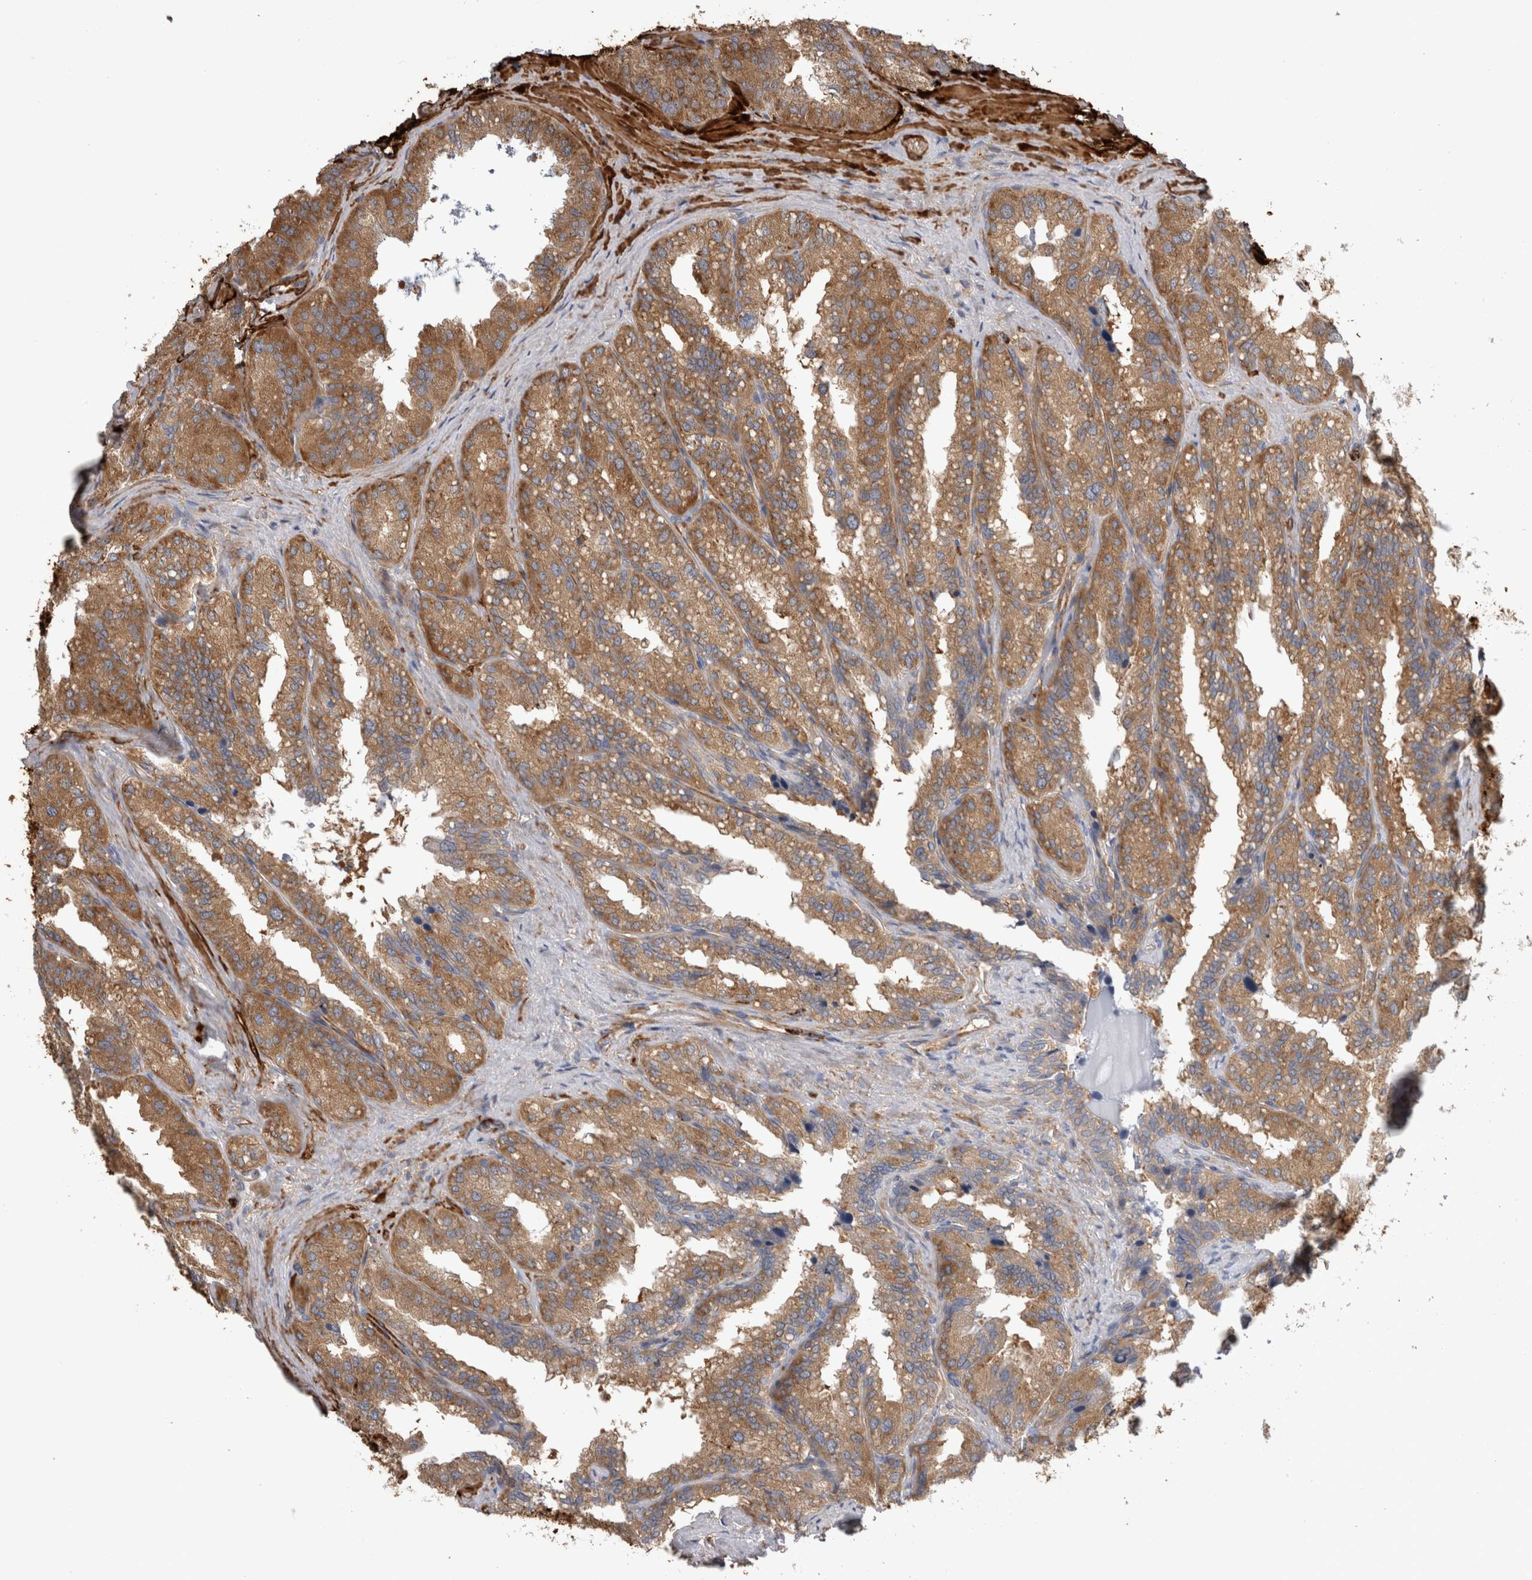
{"staining": {"intensity": "moderate", "quantity": ">75%", "location": "cytoplasmic/membranous"}, "tissue": "seminal vesicle", "cell_type": "Glandular cells", "image_type": "normal", "snomed": [{"axis": "morphology", "description": "Normal tissue, NOS"}, {"axis": "topography", "description": "Prostate"}, {"axis": "topography", "description": "Seminal veicle"}], "caption": "Protein staining reveals moderate cytoplasmic/membranous staining in about >75% of glandular cells in unremarkable seminal vesicle.", "gene": "EPRS1", "patient": {"sex": "male", "age": 51}}